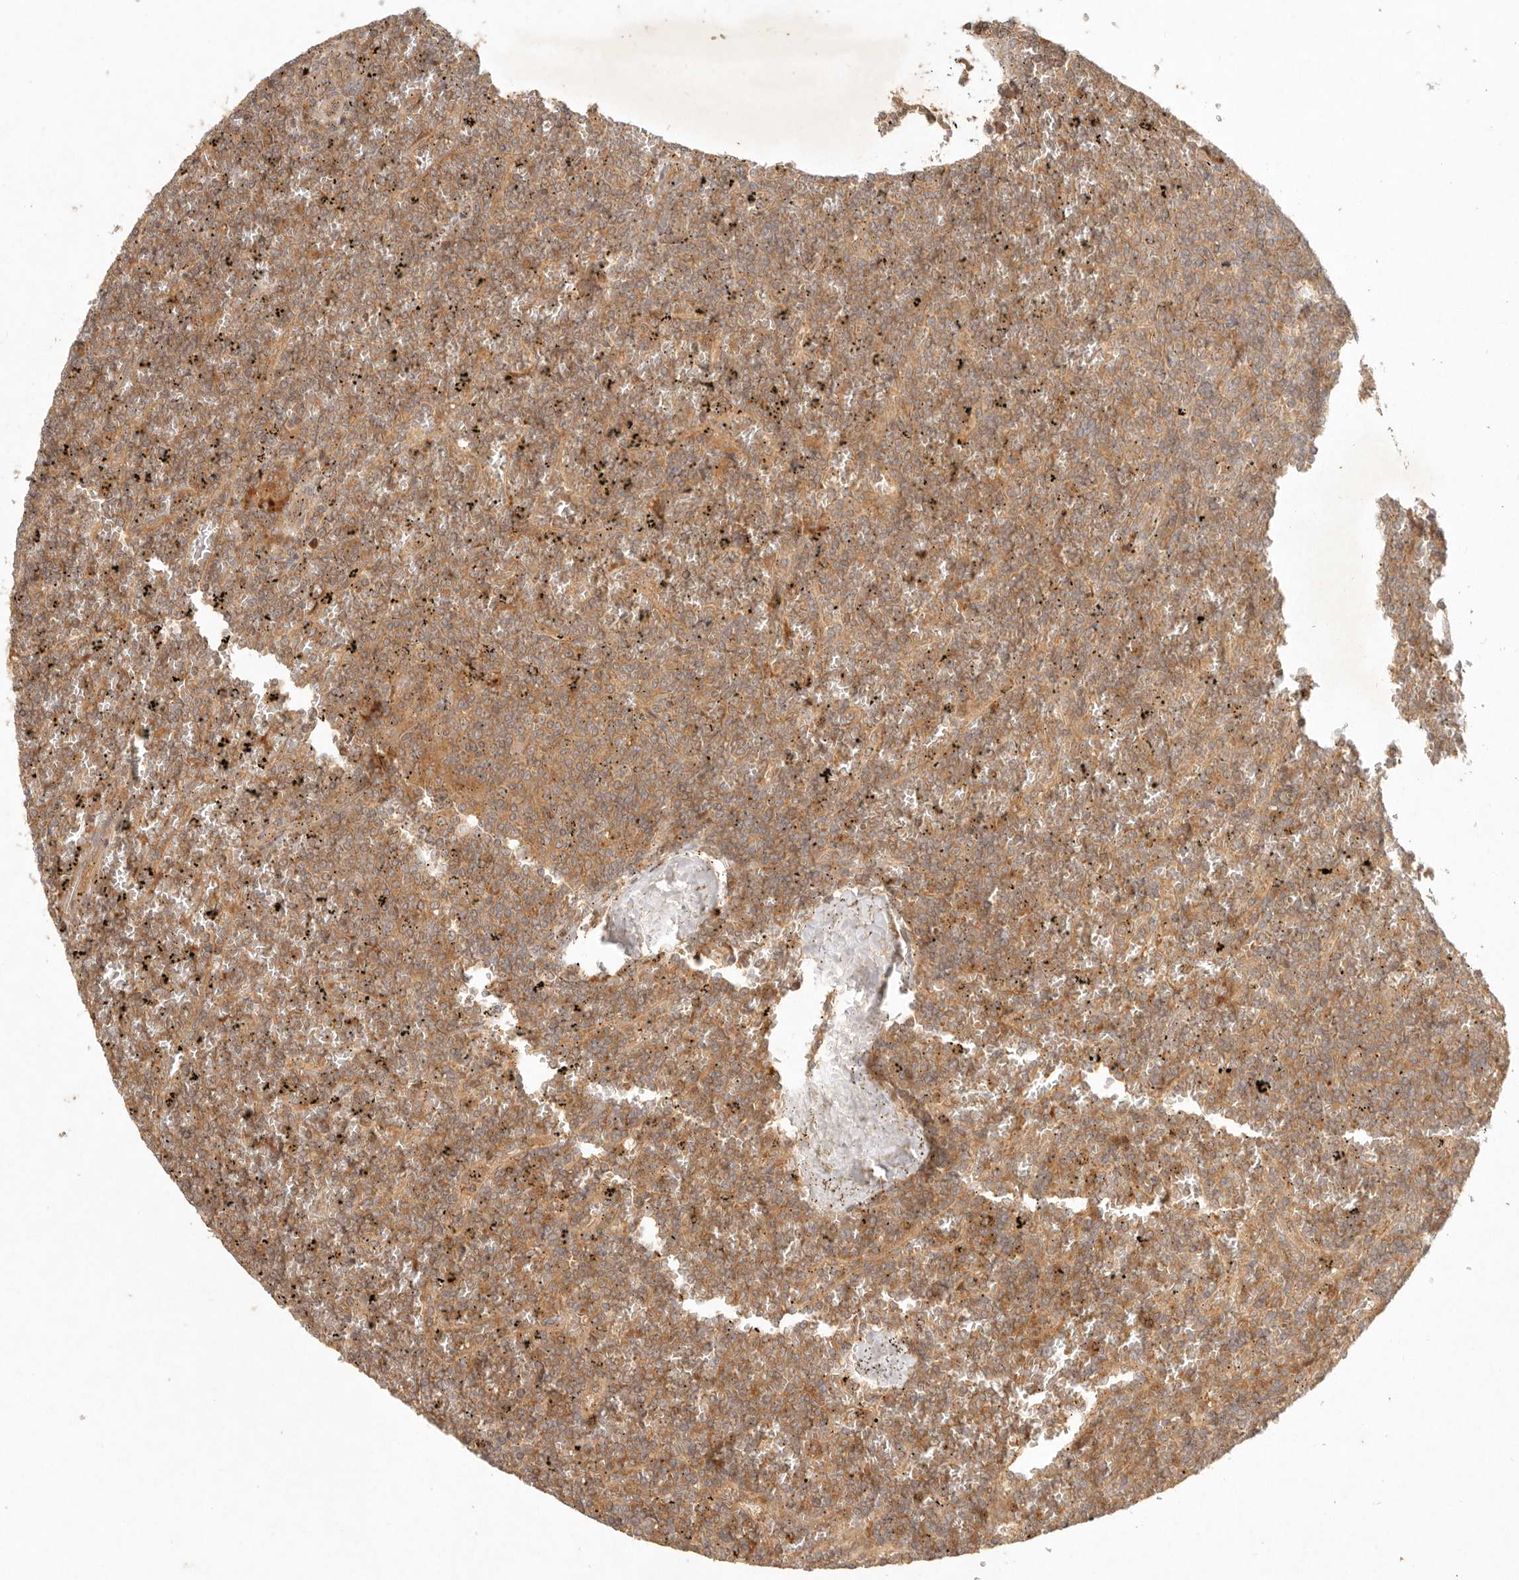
{"staining": {"intensity": "moderate", "quantity": ">75%", "location": "cytoplasmic/membranous"}, "tissue": "lymphoma", "cell_type": "Tumor cells", "image_type": "cancer", "snomed": [{"axis": "morphology", "description": "Malignant lymphoma, non-Hodgkin's type, Low grade"}, {"axis": "topography", "description": "Spleen"}], "caption": "The photomicrograph displays immunohistochemical staining of malignant lymphoma, non-Hodgkin's type (low-grade). There is moderate cytoplasmic/membranous positivity is seen in approximately >75% of tumor cells.", "gene": "ANKRD61", "patient": {"sex": "female", "age": 19}}